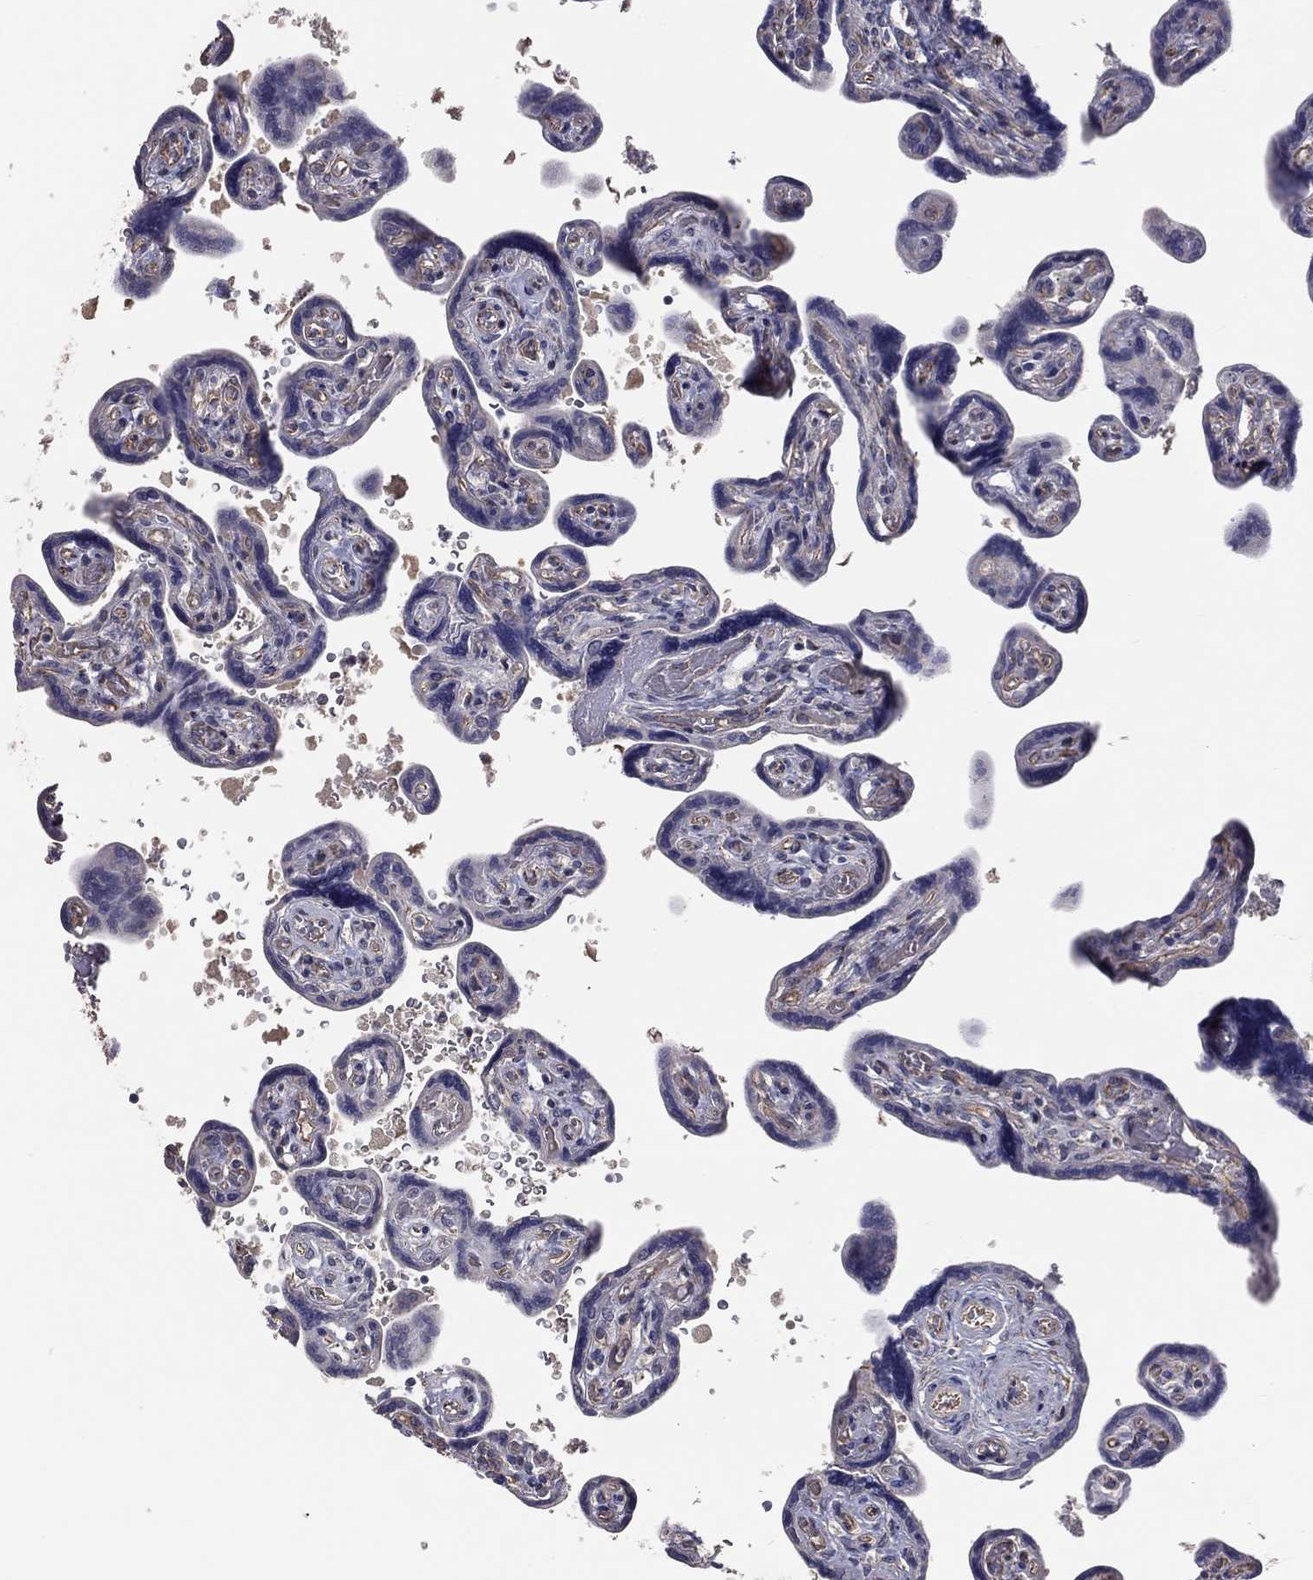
{"staining": {"intensity": "moderate", "quantity": "<25%", "location": "cytoplasmic/membranous"}, "tissue": "placenta", "cell_type": "Decidual cells", "image_type": "normal", "snomed": [{"axis": "morphology", "description": "Normal tissue, NOS"}, {"axis": "topography", "description": "Placenta"}], "caption": "Placenta stained for a protein (brown) reveals moderate cytoplasmic/membranous positive positivity in approximately <25% of decidual cells.", "gene": "CROCC", "patient": {"sex": "female", "age": 32}}